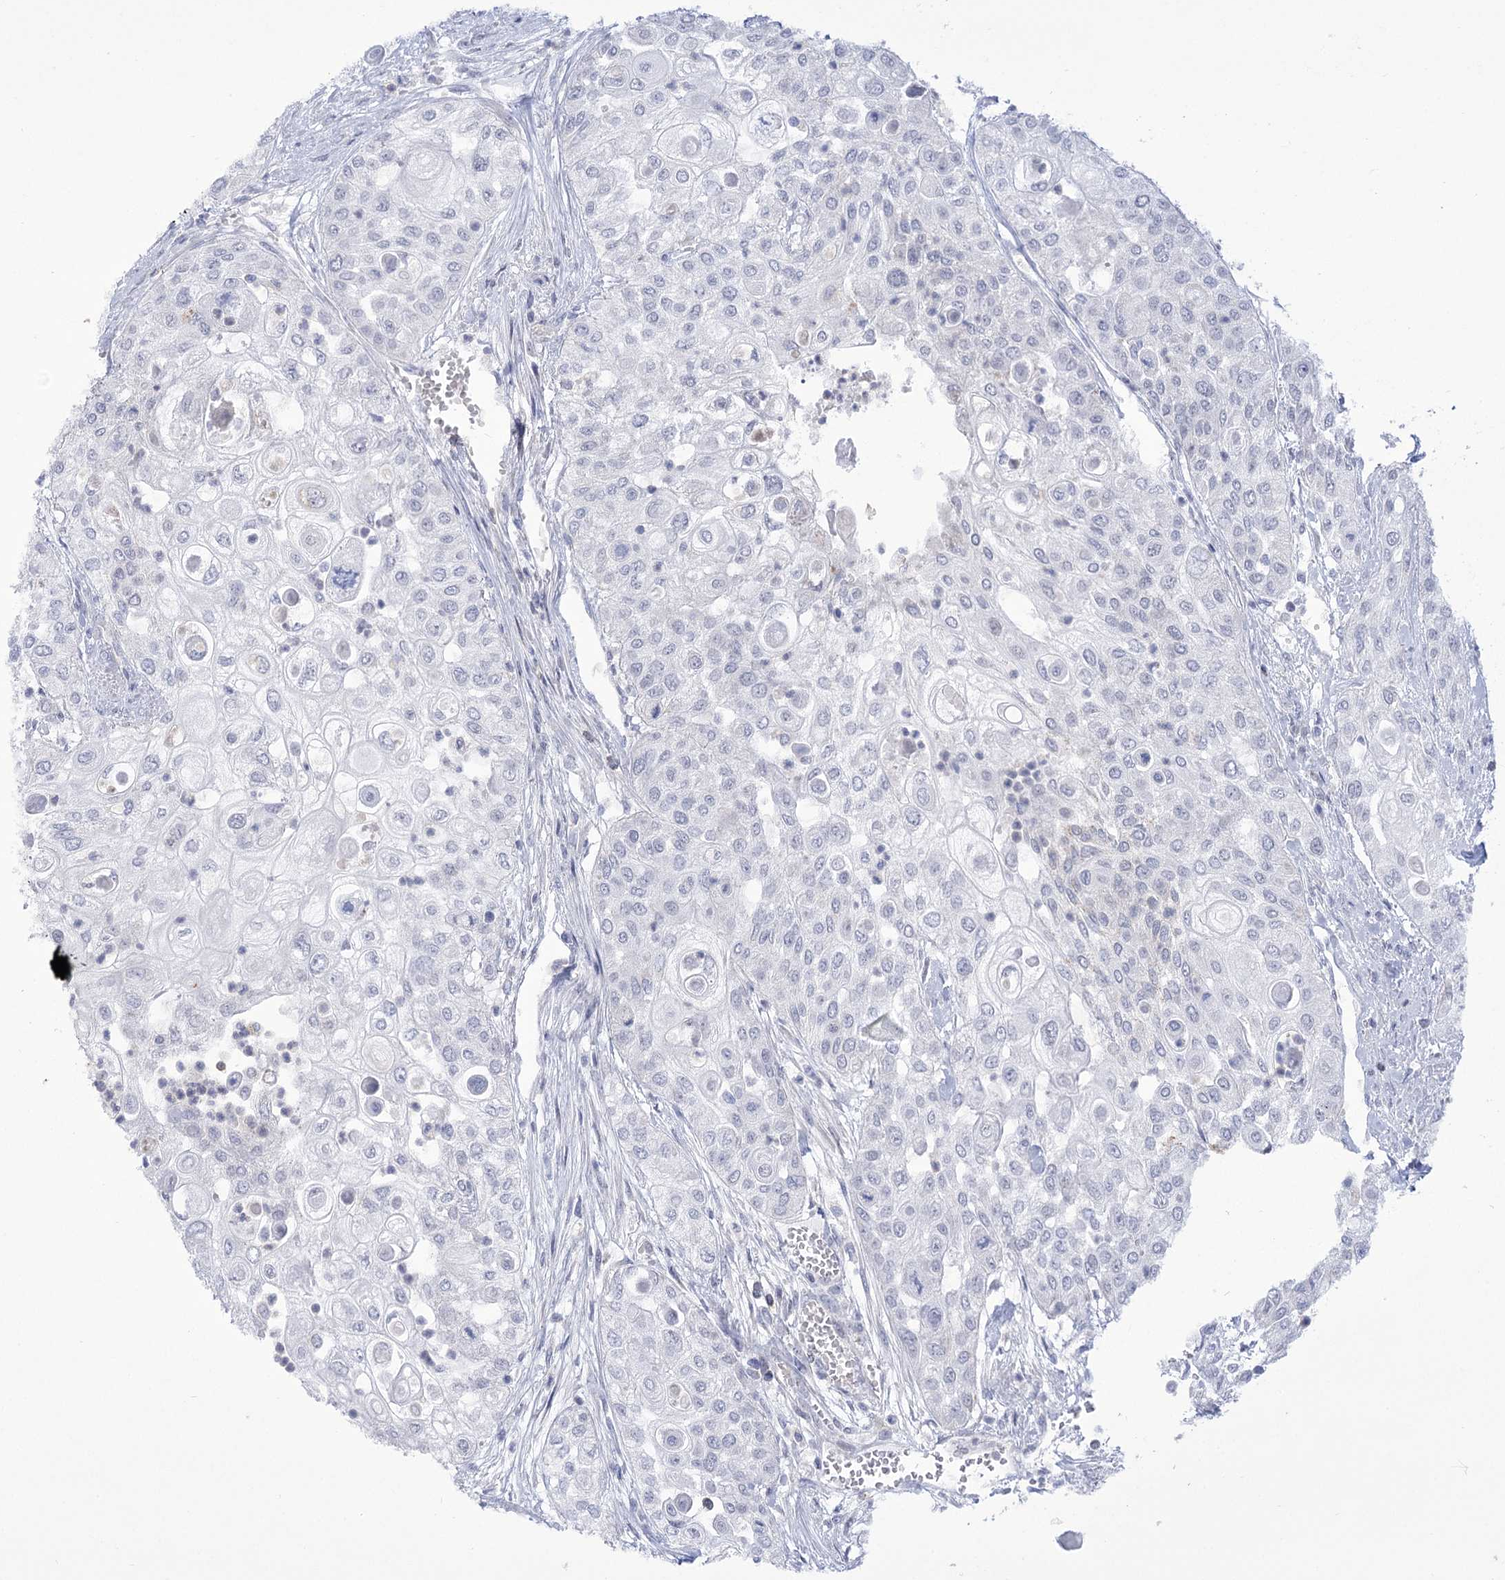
{"staining": {"intensity": "negative", "quantity": "none", "location": "none"}, "tissue": "urothelial cancer", "cell_type": "Tumor cells", "image_type": "cancer", "snomed": [{"axis": "morphology", "description": "Urothelial carcinoma, High grade"}, {"axis": "topography", "description": "Urinary bladder"}], "caption": "A histopathology image of human urothelial cancer is negative for staining in tumor cells.", "gene": "BEND7", "patient": {"sex": "female", "age": 79}}